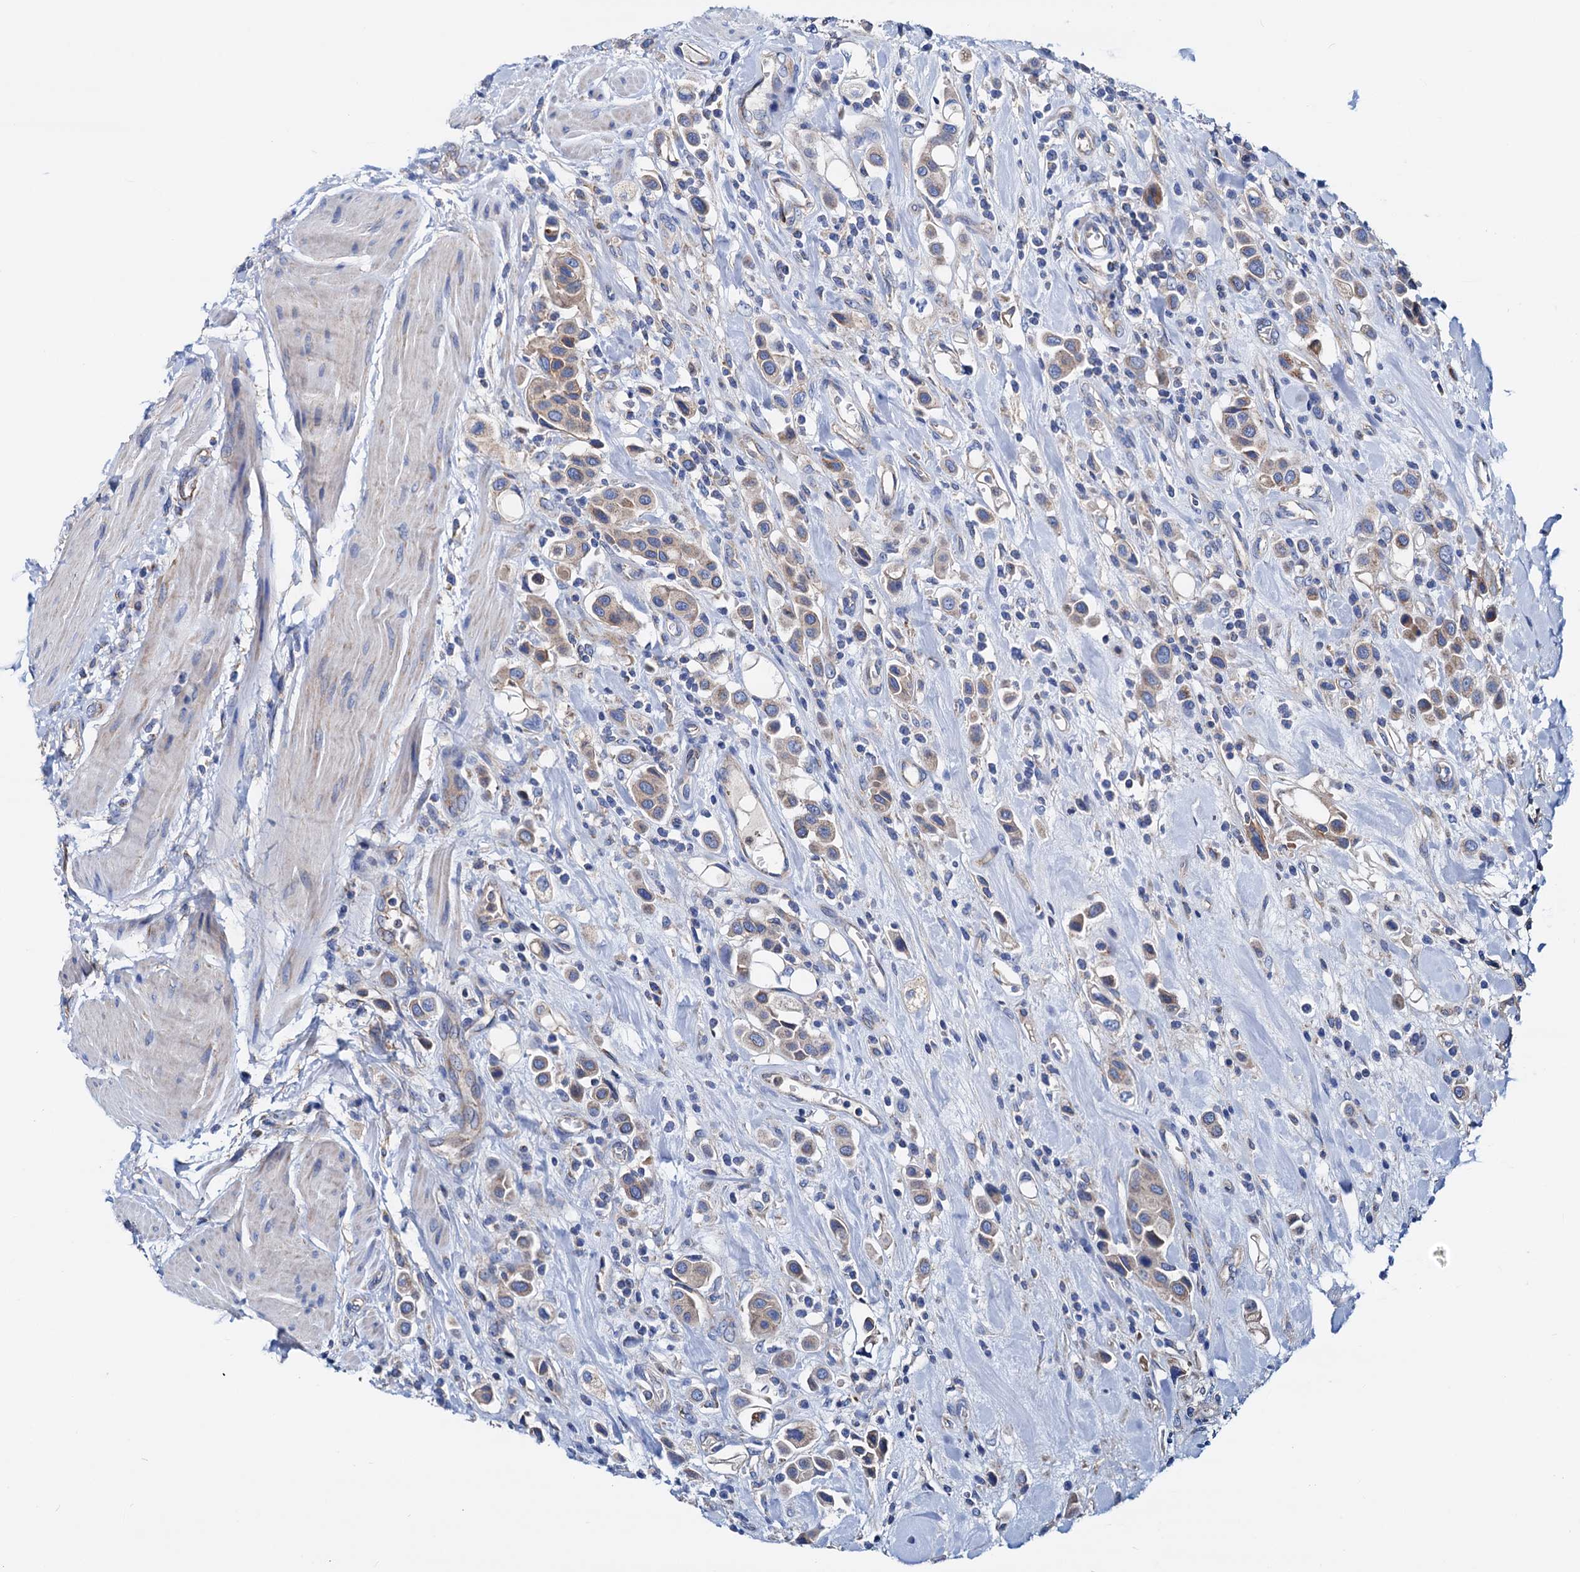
{"staining": {"intensity": "weak", "quantity": "25%-75%", "location": "cytoplasmic/membranous"}, "tissue": "urothelial cancer", "cell_type": "Tumor cells", "image_type": "cancer", "snomed": [{"axis": "morphology", "description": "Urothelial carcinoma, High grade"}, {"axis": "topography", "description": "Urinary bladder"}], "caption": "Urothelial cancer stained for a protein (brown) shows weak cytoplasmic/membranous positive positivity in about 25%-75% of tumor cells.", "gene": "RASSF9", "patient": {"sex": "male", "age": 50}}